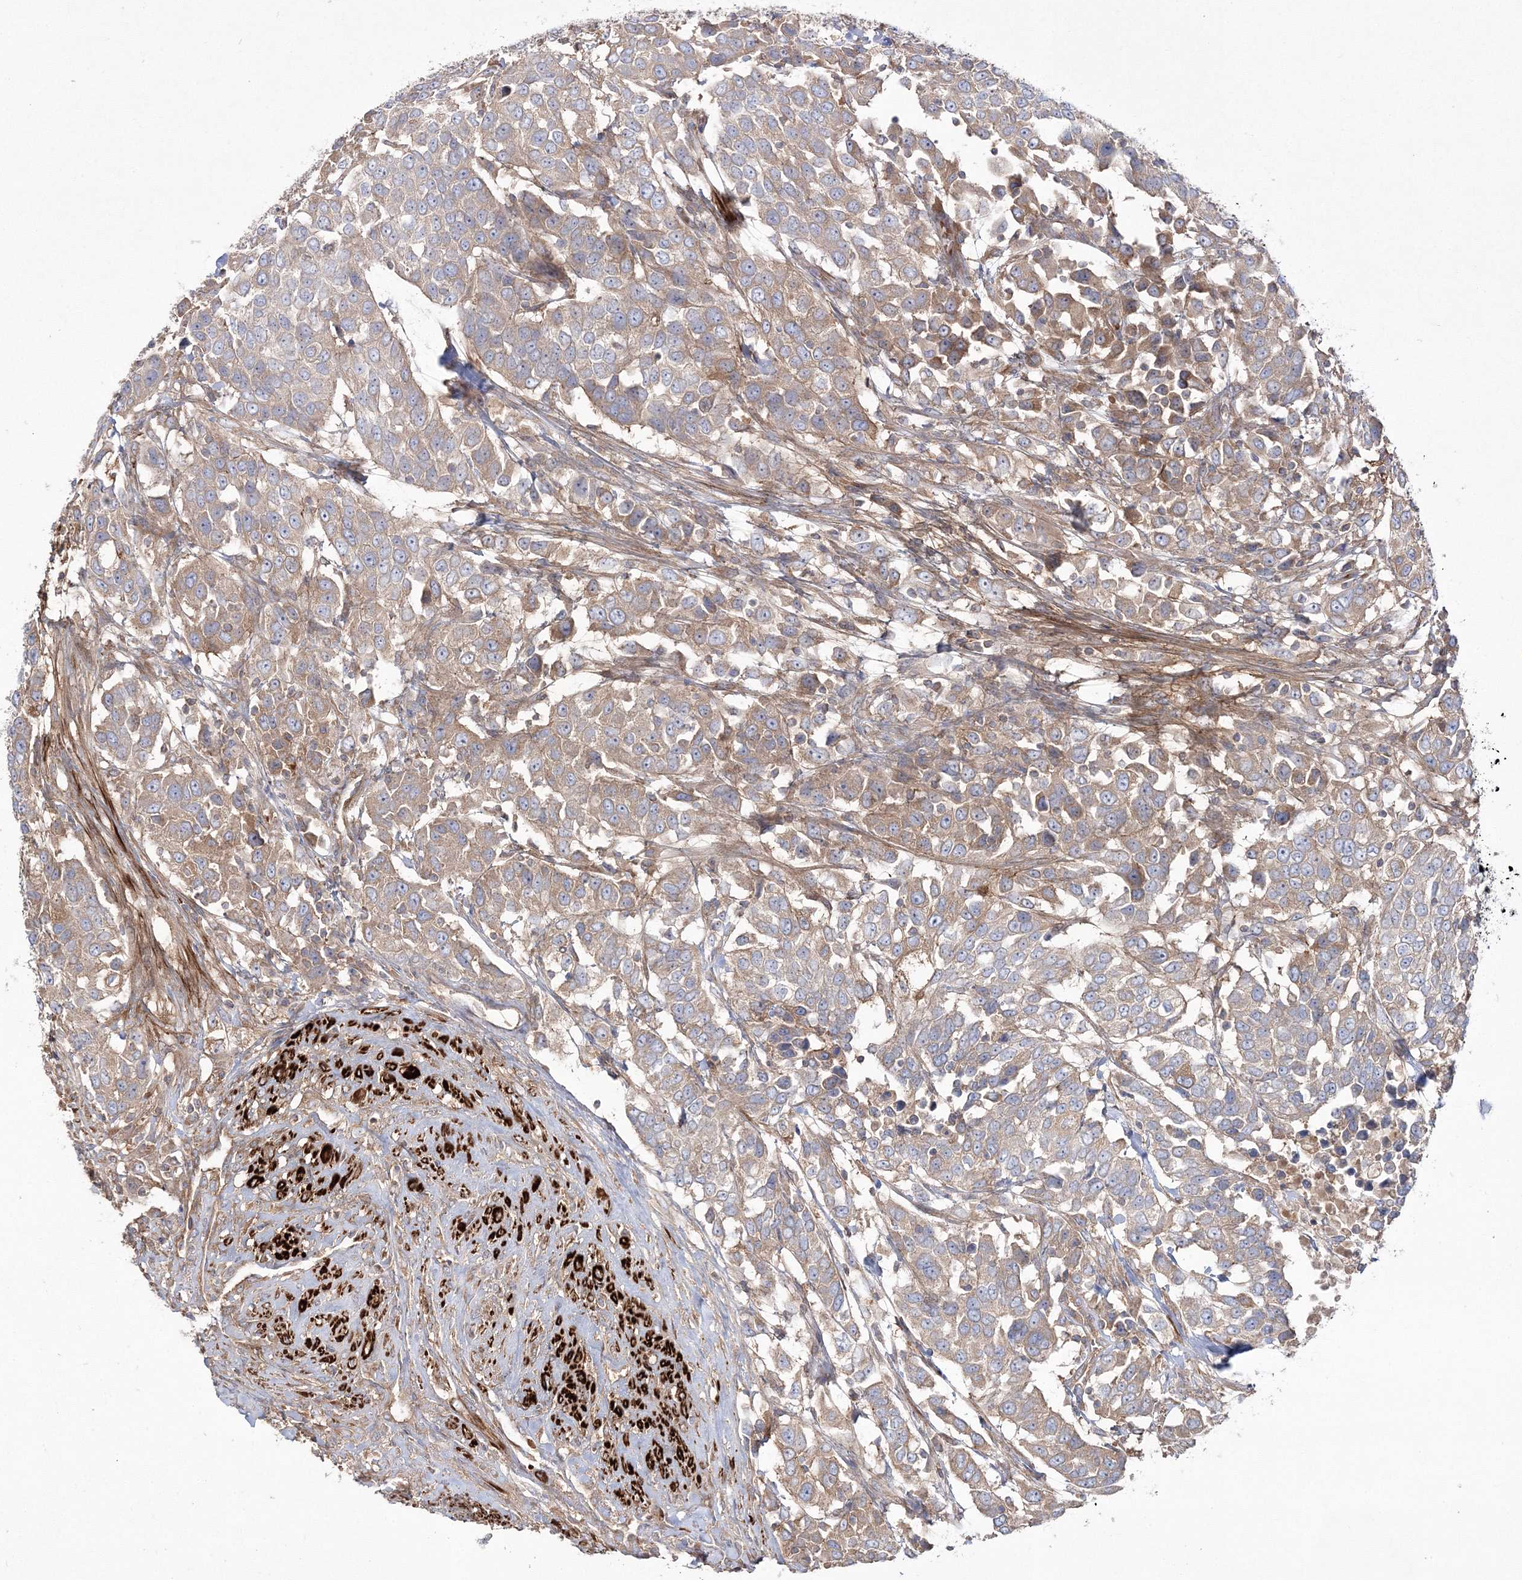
{"staining": {"intensity": "weak", "quantity": ">75%", "location": "cytoplasmic/membranous"}, "tissue": "urothelial cancer", "cell_type": "Tumor cells", "image_type": "cancer", "snomed": [{"axis": "morphology", "description": "Urothelial carcinoma, High grade"}, {"axis": "topography", "description": "Urinary bladder"}], "caption": "High-magnification brightfield microscopy of high-grade urothelial carcinoma stained with DAB (3,3'-diaminobenzidine) (brown) and counterstained with hematoxylin (blue). tumor cells exhibit weak cytoplasmic/membranous expression is present in approximately>75% of cells.", "gene": "ZSWIM6", "patient": {"sex": "female", "age": 80}}